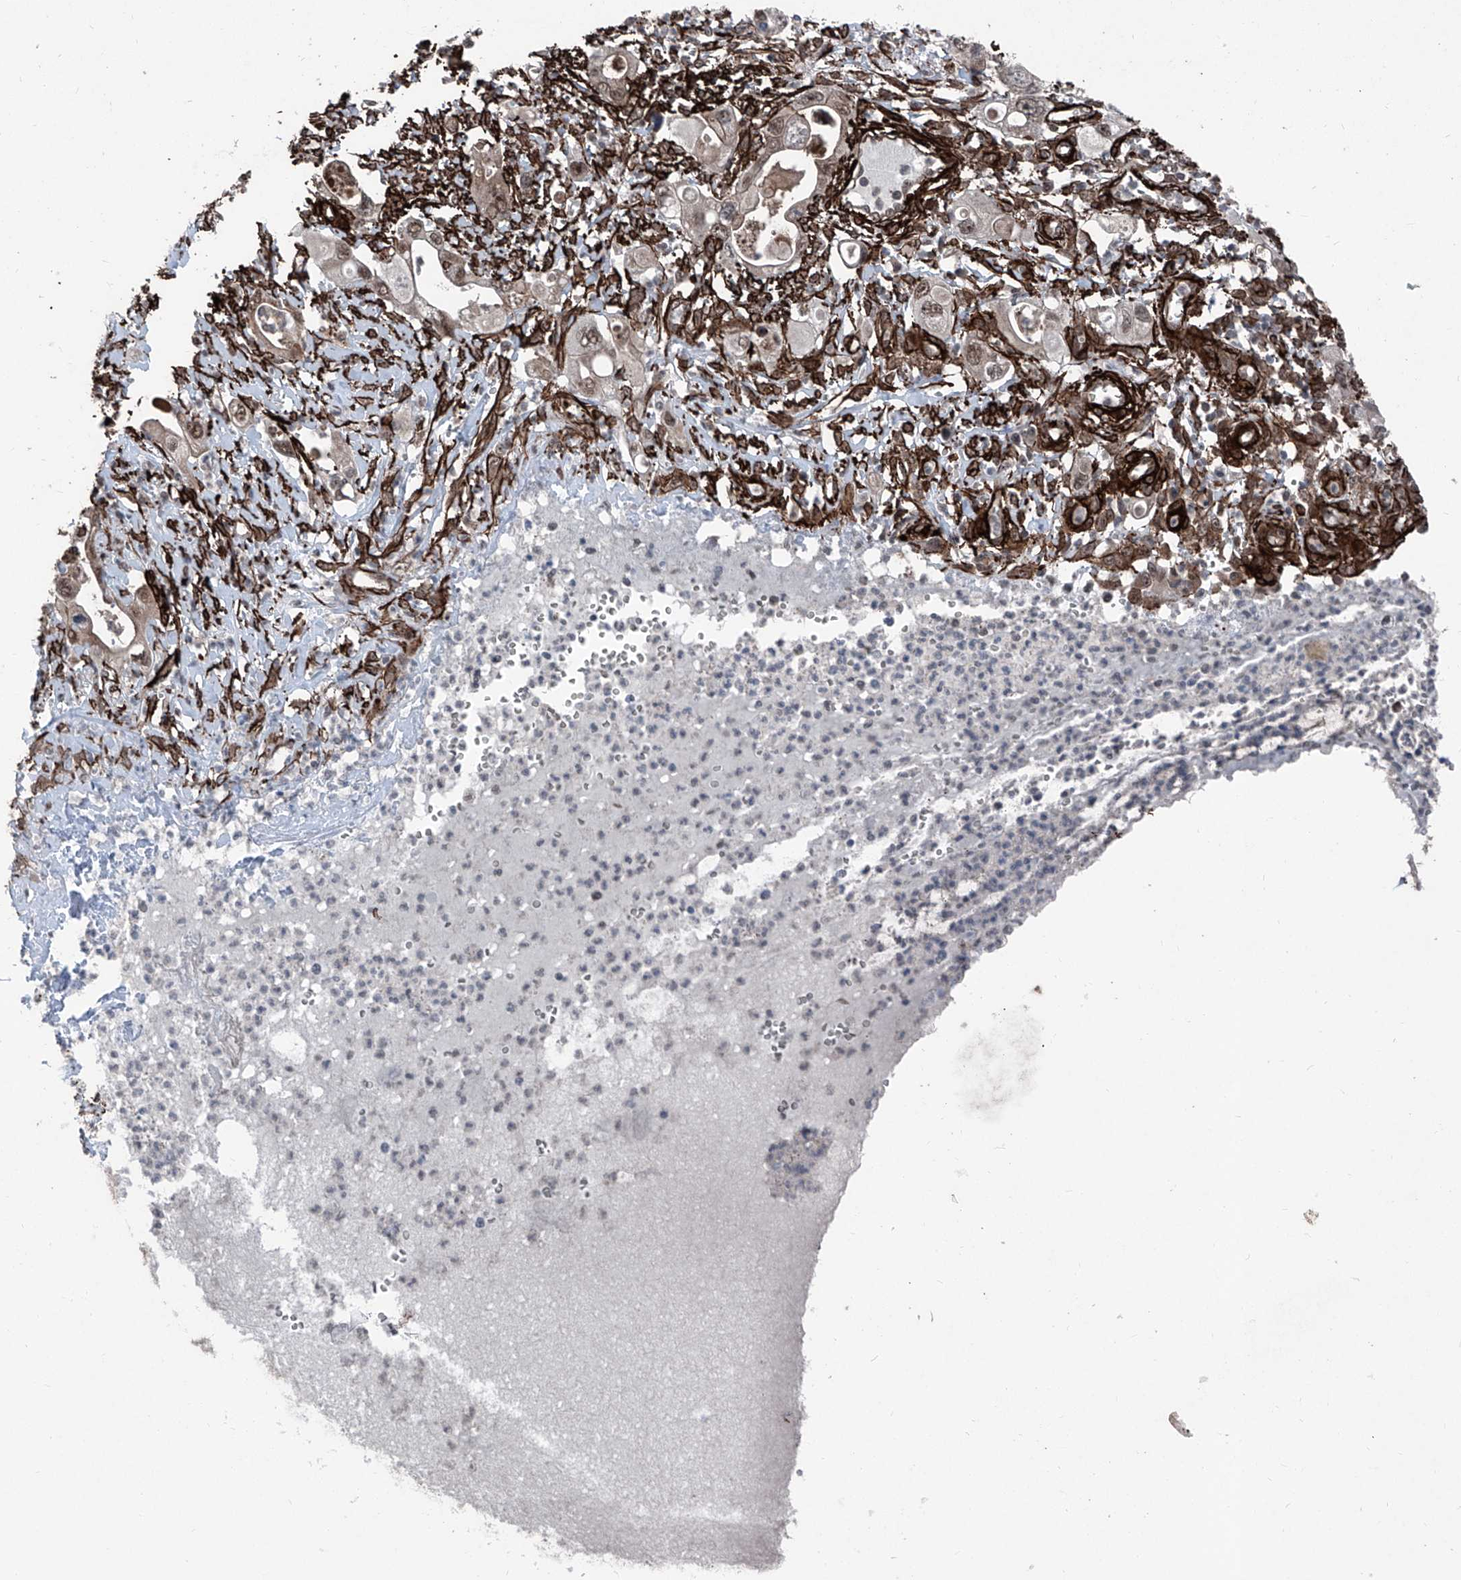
{"staining": {"intensity": "moderate", "quantity": "25%-75%", "location": "nuclear"}, "tissue": "pancreatic cancer", "cell_type": "Tumor cells", "image_type": "cancer", "snomed": [{"axis": "morphology", "description": "Adenocarcinoma, NOS"}, {"axis": "topography", "description": "Pancreas"}], "caption": "This image demonstrates pancreatic cancer stained with immunohistochemistry (IHC) to label a protein in brown. The nuclear of tumor cells show moderate positivity for the protein. Nuclei are counter-stained blue.", "gene": "COA7", "patient": {"sex": "male", "age": 68}}